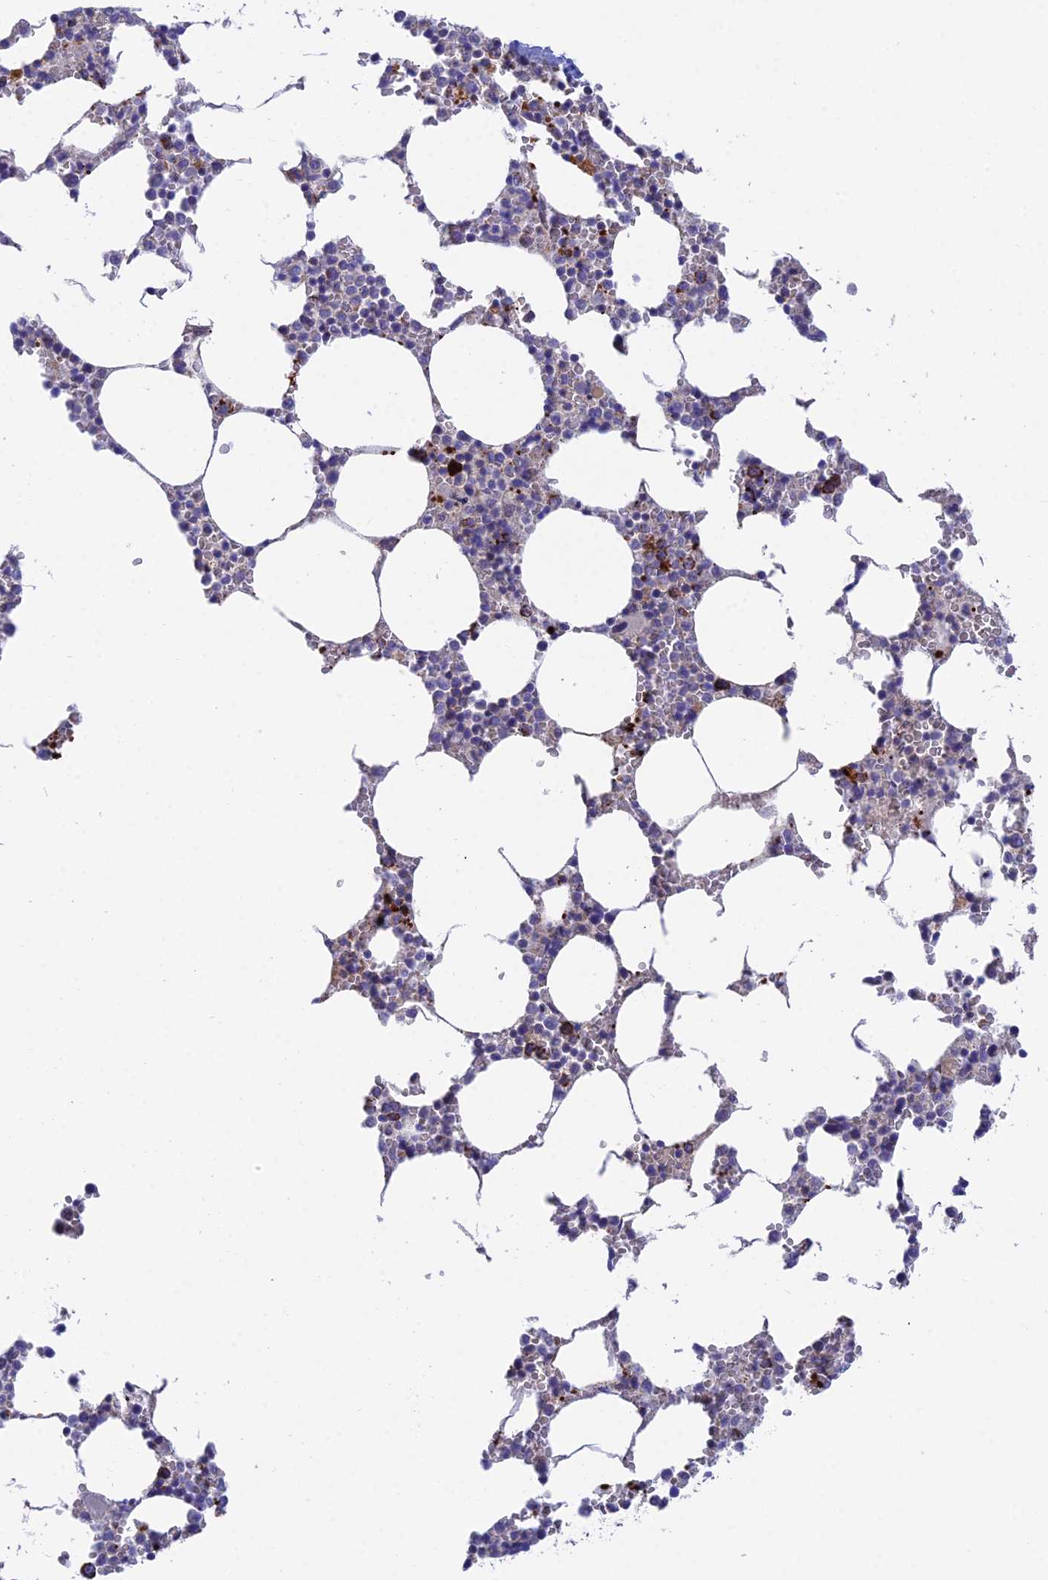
{"staining": {"intensity": "strong", "quantity": "<25%", "location": "cytoplasmic/membranous"}, "tissue": "bone marrow", "cell_type": "Hematopoietic cells", "image_type": "normal", "snomed": [{"axis": "morphology", "description": "Normal tissue, NOS"}, {"axis": "topography", "description": "Bone marrow"}], "caption": "Immunohistochemical staining of benign bone marrow exhibits medium levels of strong cytoplasmic/membranous expression in approximately <25% of hematopoietic cells.", "gene": "CSPG4", "patient": {"sex": "female", "age": 64}}